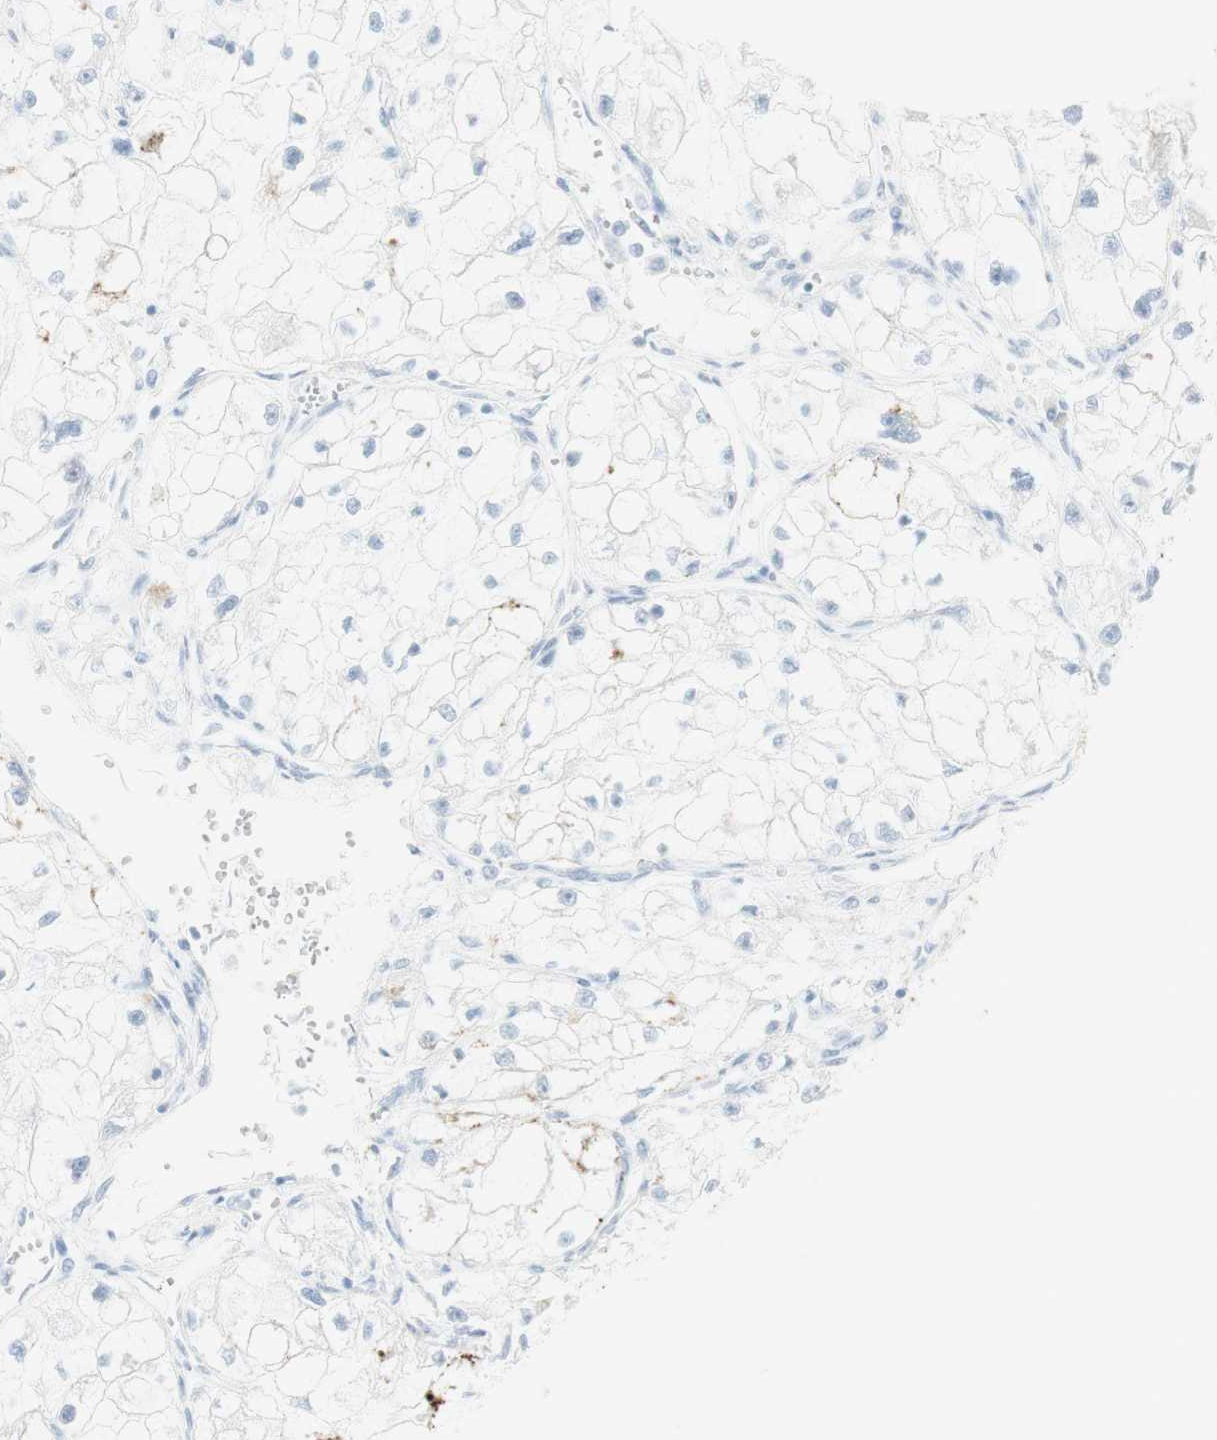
{"staining": {"intensity": "weak", "quantity": "<25%", "location": "cytoplasmic/membranous"}, "tissue": "renal cancer", "cell_type": "Tumor cells", "image_type": "cancer", "snomed": [{"axis": "morphology", "description": "Adenocarcinoma, NOS"}, {"axis": "topography", "description": "Kidney"}], "caption": "Image shows no protein staining in tumor cells of renal cancer tissue.", "gene": "NAPSA", "patient": {"sex": "female", "age": 70}}